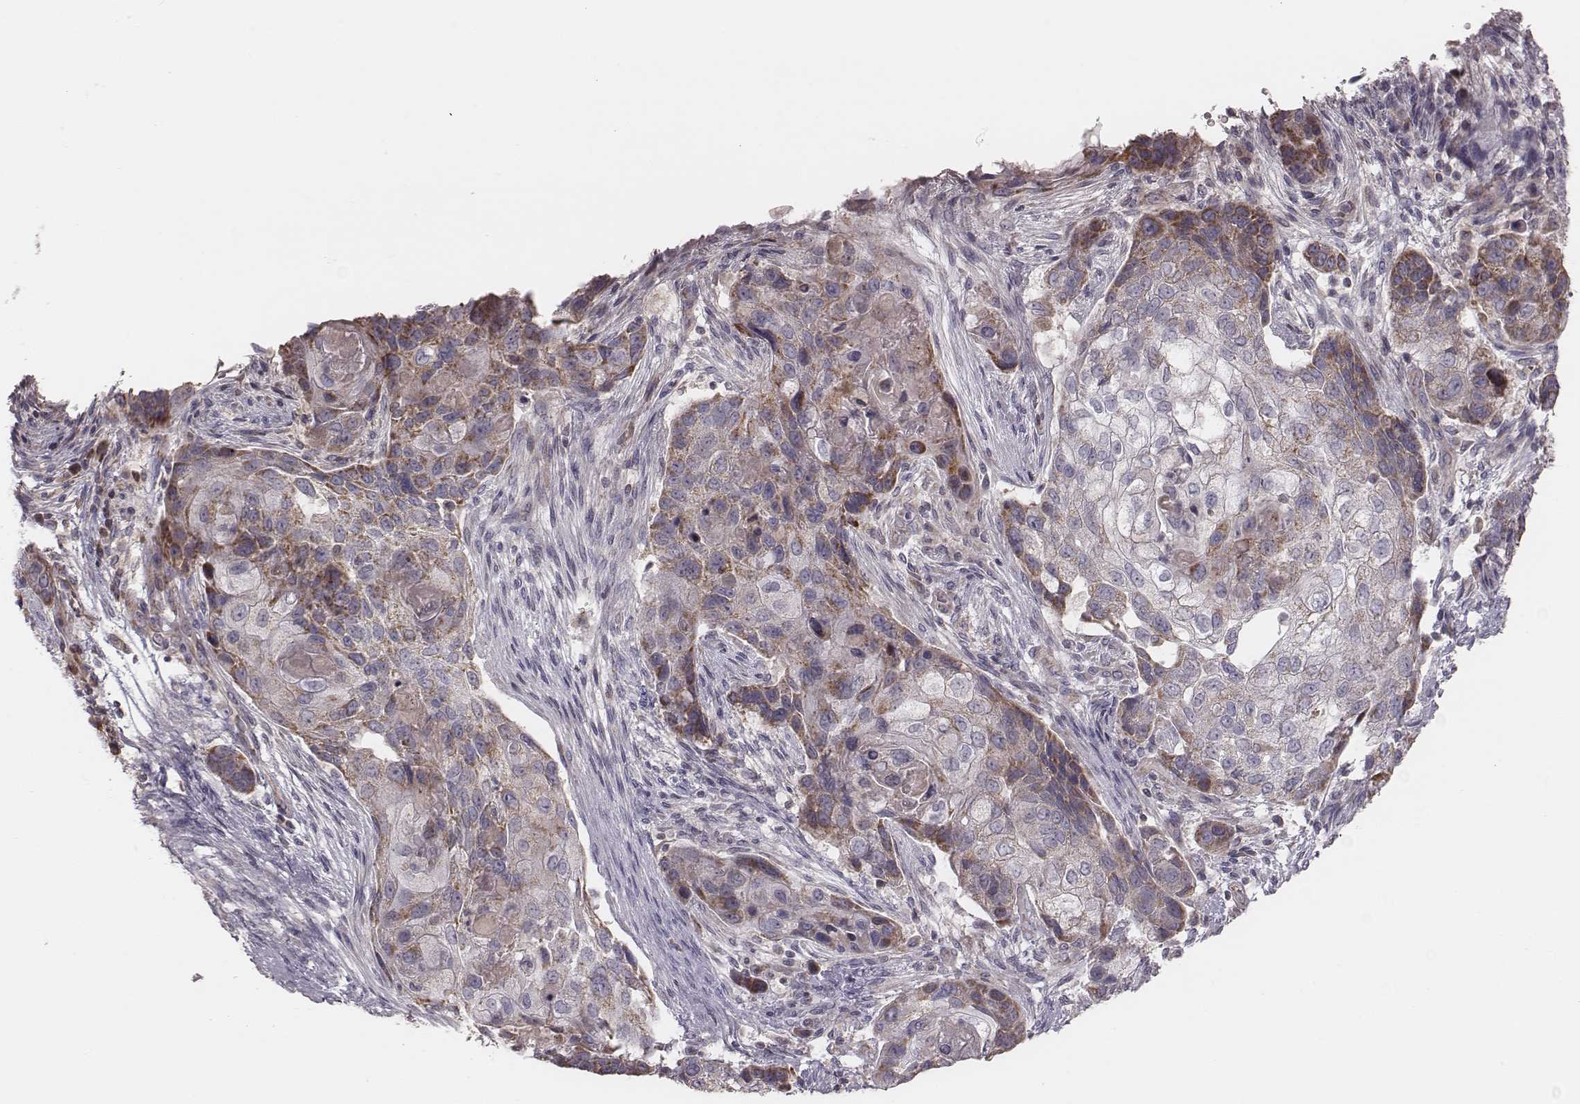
{"staining": {"intensity": "moderate", "quantity": "25%-75%", "location": "cytoplasmic/membranous"}, "tissue": "lung cancer", "cell_type": "Tumor cells", "image_type": "cancer", "snomed": [{"axis": "morphology", "description": "Squamous cell carcinoma, NOS"}, {"axis": "topography", "description": "Lung"}], "caption": "An image showing moderate cytoplasmic/membranous staining in approximately 25%-75% of tumor cells in lung cancer, as visualized by brown immunohistochemical staining.", "gene": "MRPS27", "patient": {"sex": "male", "age": 69}}